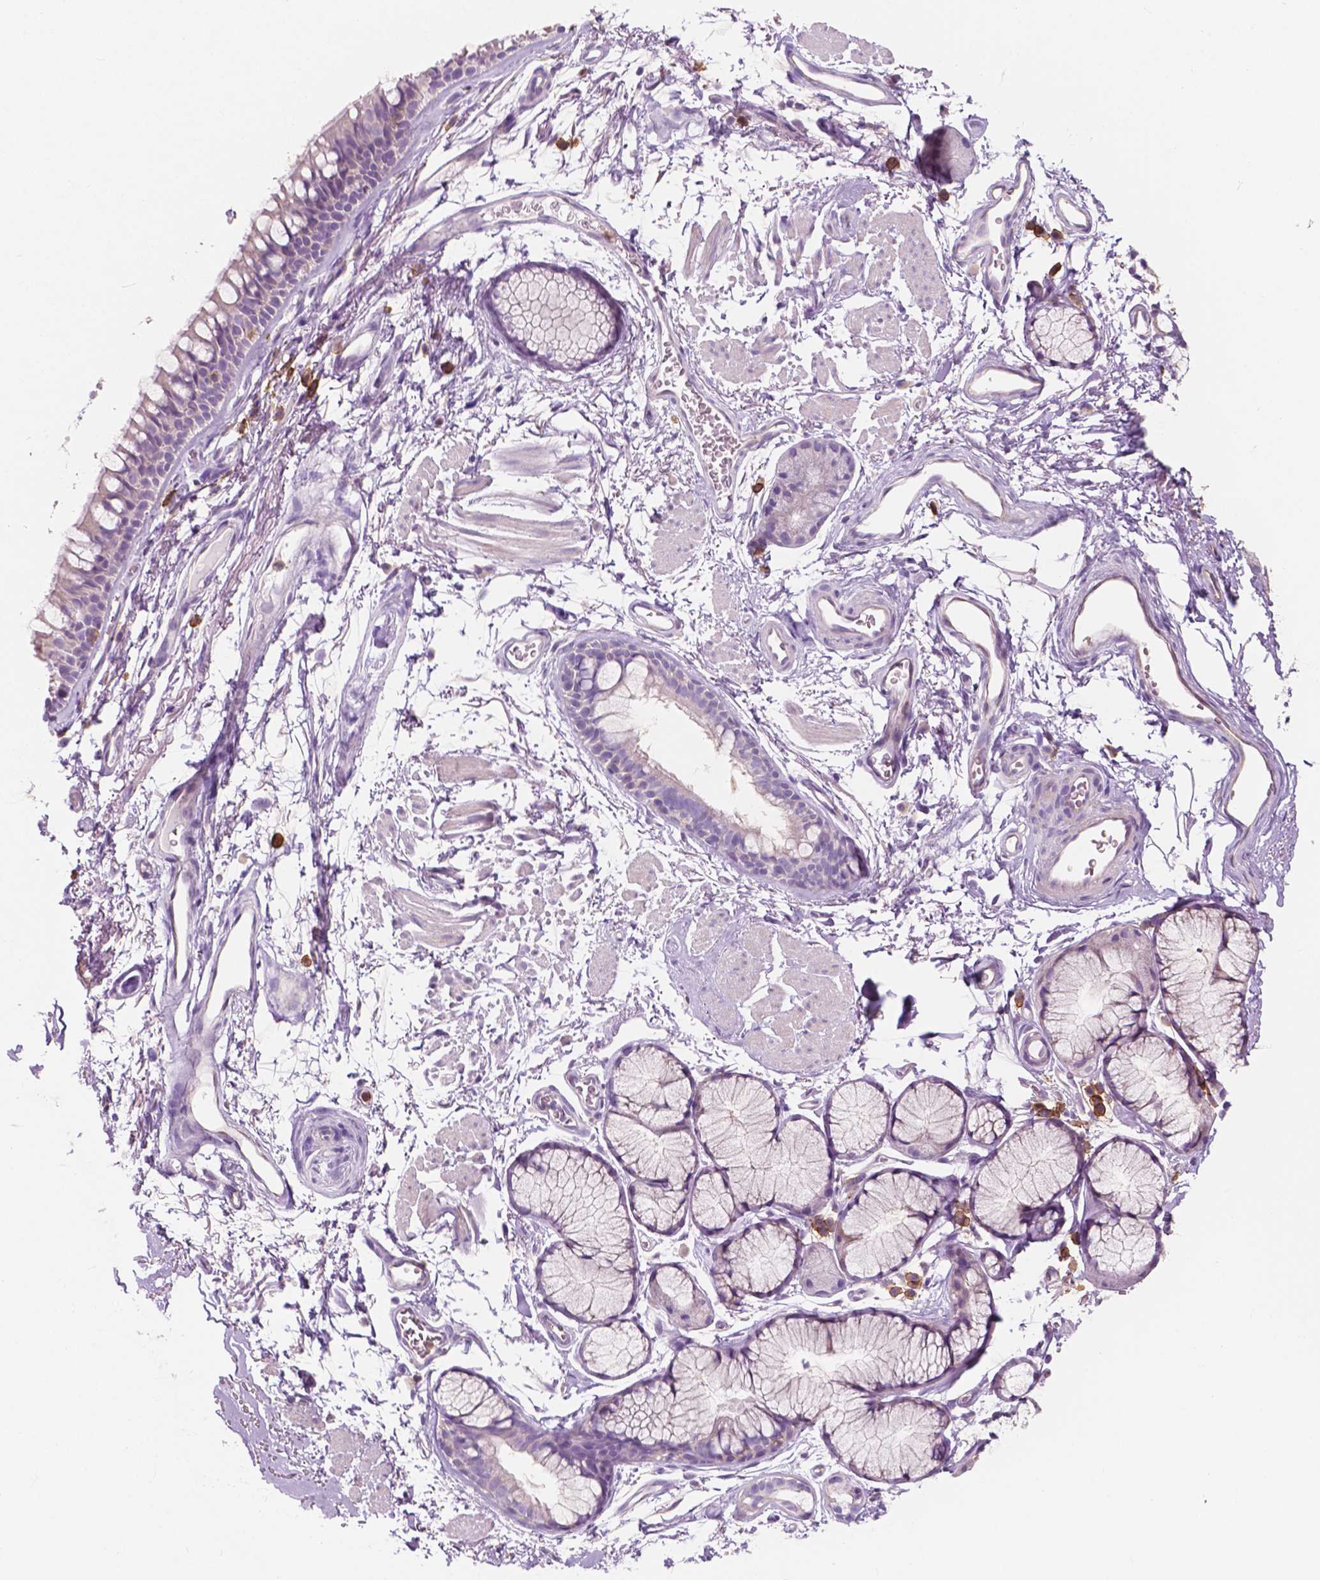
{"staining": {"intensity": "negative", "quantity": "none", "location": "none"}, "tissue": "adipose tissue", "cell_type": "Adipocytes", "image_type": "normal", "snomed": [{"axis": "morphology", "description": "Normal tissue, NOS"}, {"axis": "topography", "description": "Cartilage tissue"}, {"axis": "topography", "description": "Bronchus"}], "caption": "An immunohistochemistry (IHC) image of unremarkable adipose tissue is shown. There is no staining in adipocytes of adipose tissue.", "gene": "SEMA4A", "patient": {"sex": "female", "age": 79}}